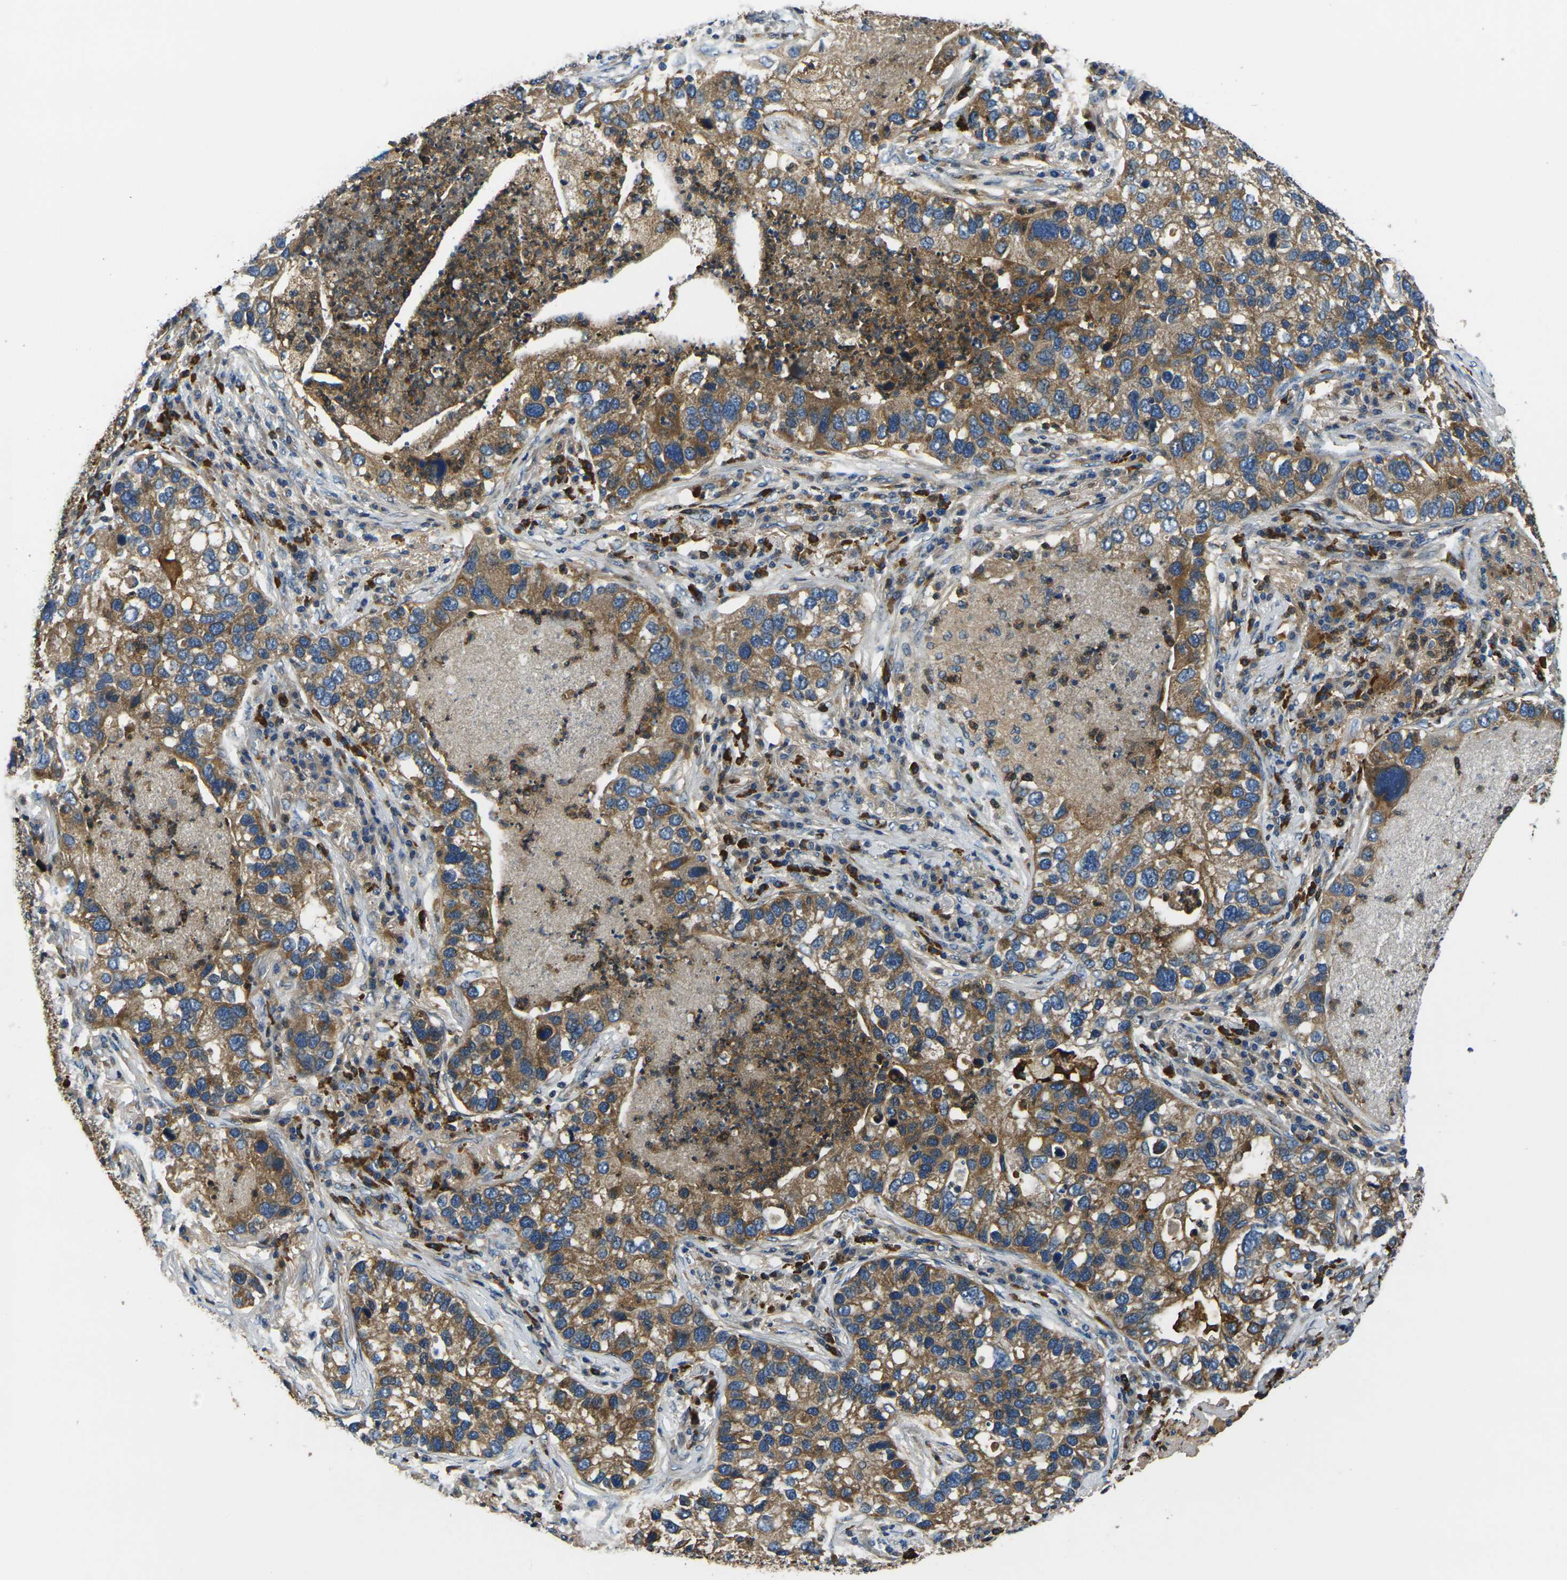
{"staining": {"intensity": "moderate", "quantity": ">75%", "location": "cytoplasmic/membranous"}, "tissue": "lung cancer", "cell_type": "Tumor cells", "image_type": "cancer", "snomed": [{"axis": "morphology", "description": "Normal tissue, NOS"}, {"axis": "morphology", "description": "Adenocarcinoma, NOS"}, {"axis": "topography", "description": "Bronchus"}, {"axis": "topography", "description": "Lung"}], "caption": "Tumor cells exhibit moderate cytoplasmic/membranous expression in about >75% of cells in lung cancer.", "gene": "RAB1B", "patient": {"sex": "male", "age": 54}}